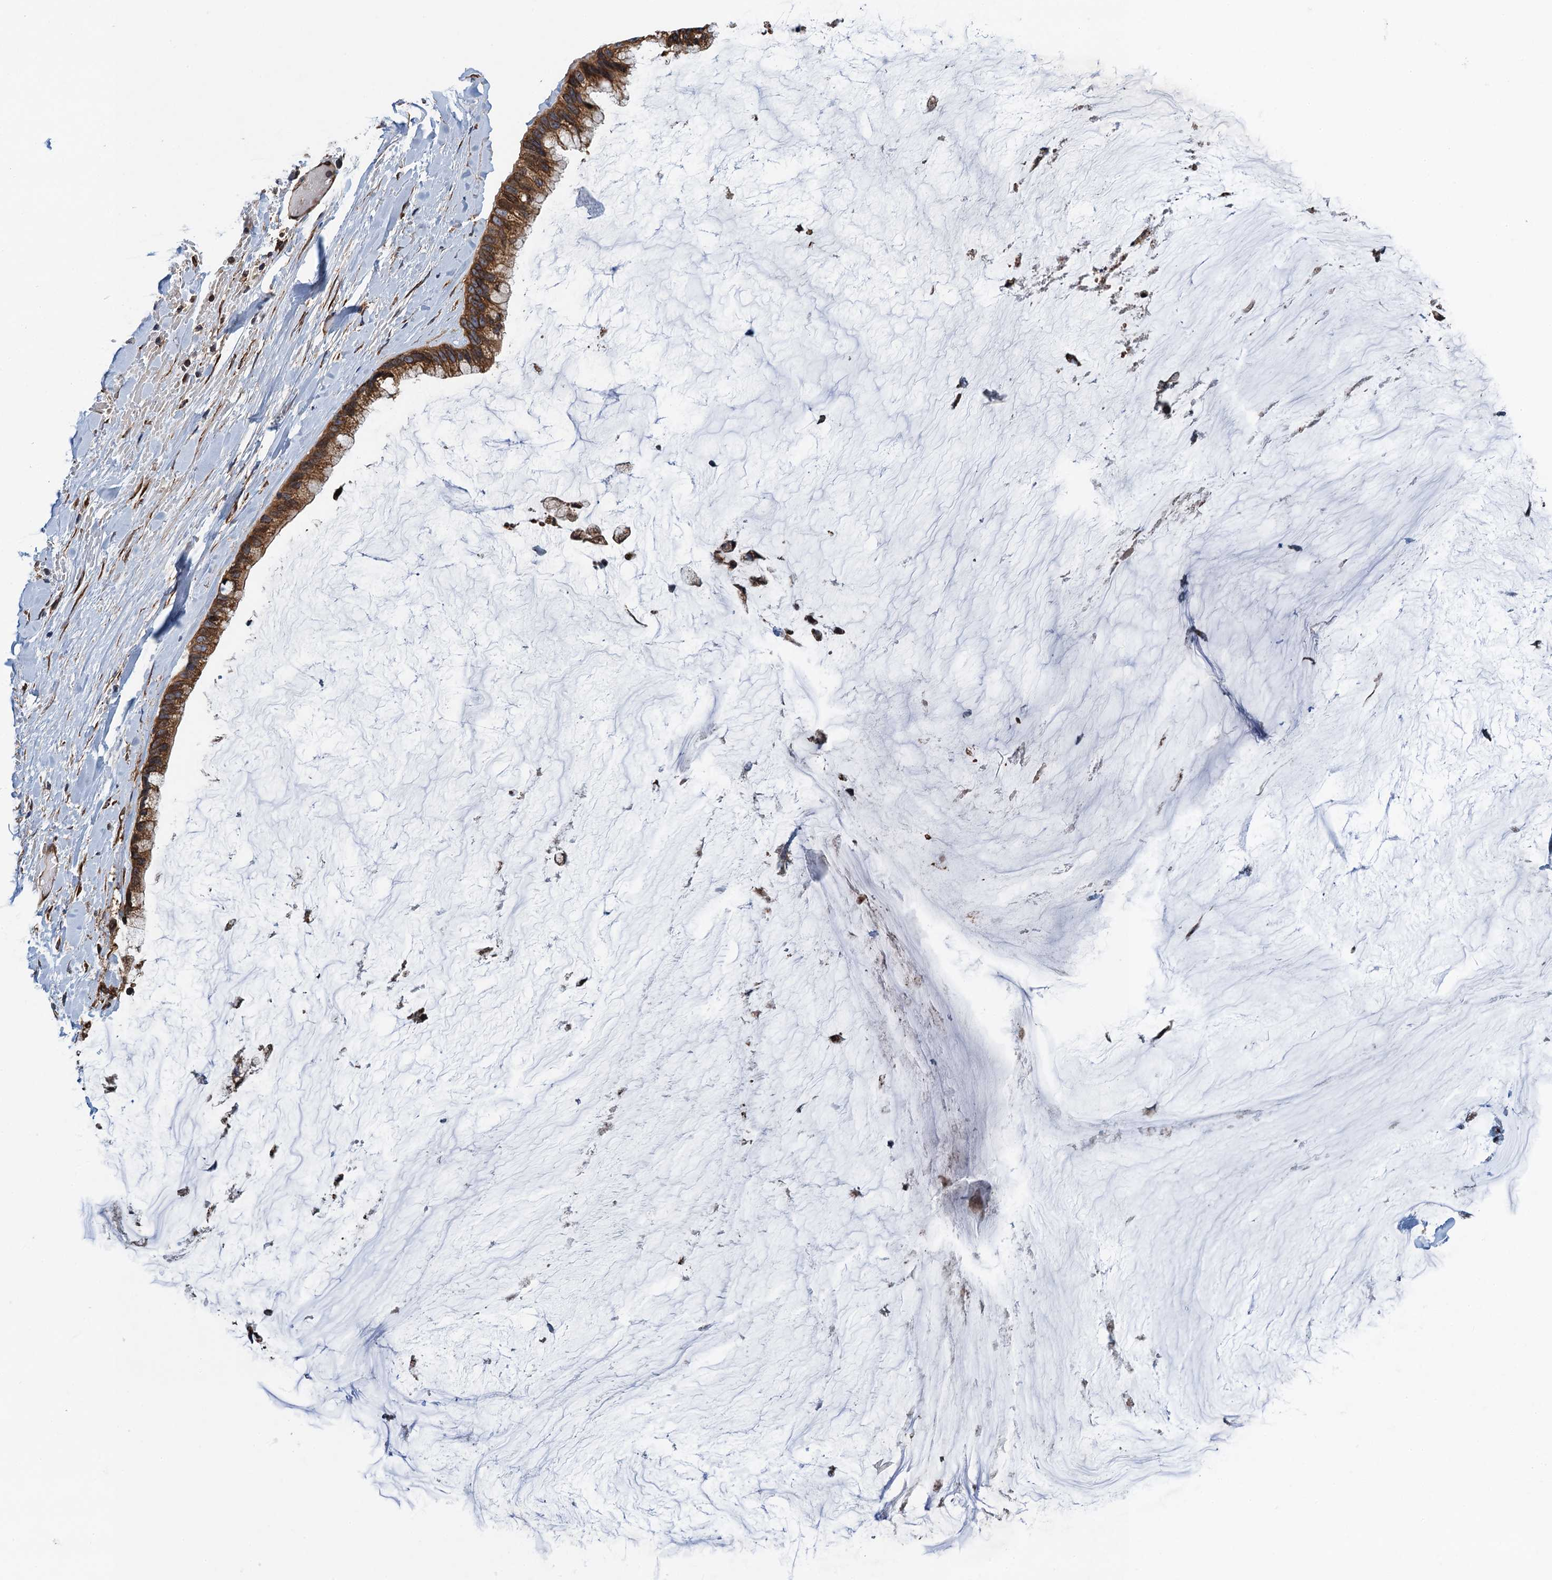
{"staining": {"intensity": "strong", "quantity": ">75%", "location": "cytoplasmic/membranous"}, "tissue": "ovarian cancer", "cell_type": "Tumor cells", "image_type": "cancer", "snomed": [{"axis": "morphology", "description": "Cystadenocarcinoma, mucinous, NOS"}, {"axis": "topography", "description": "Ovary"}], "caption": "Ovarian mucinous cystadenocarcinoma stained for a protein reveals strong cytoplasmic/membranous positivity in tumor cells. Nuclei are stained in blue.", "gene": "MDM1", "patient": {"sex": "female", "age": 39}}